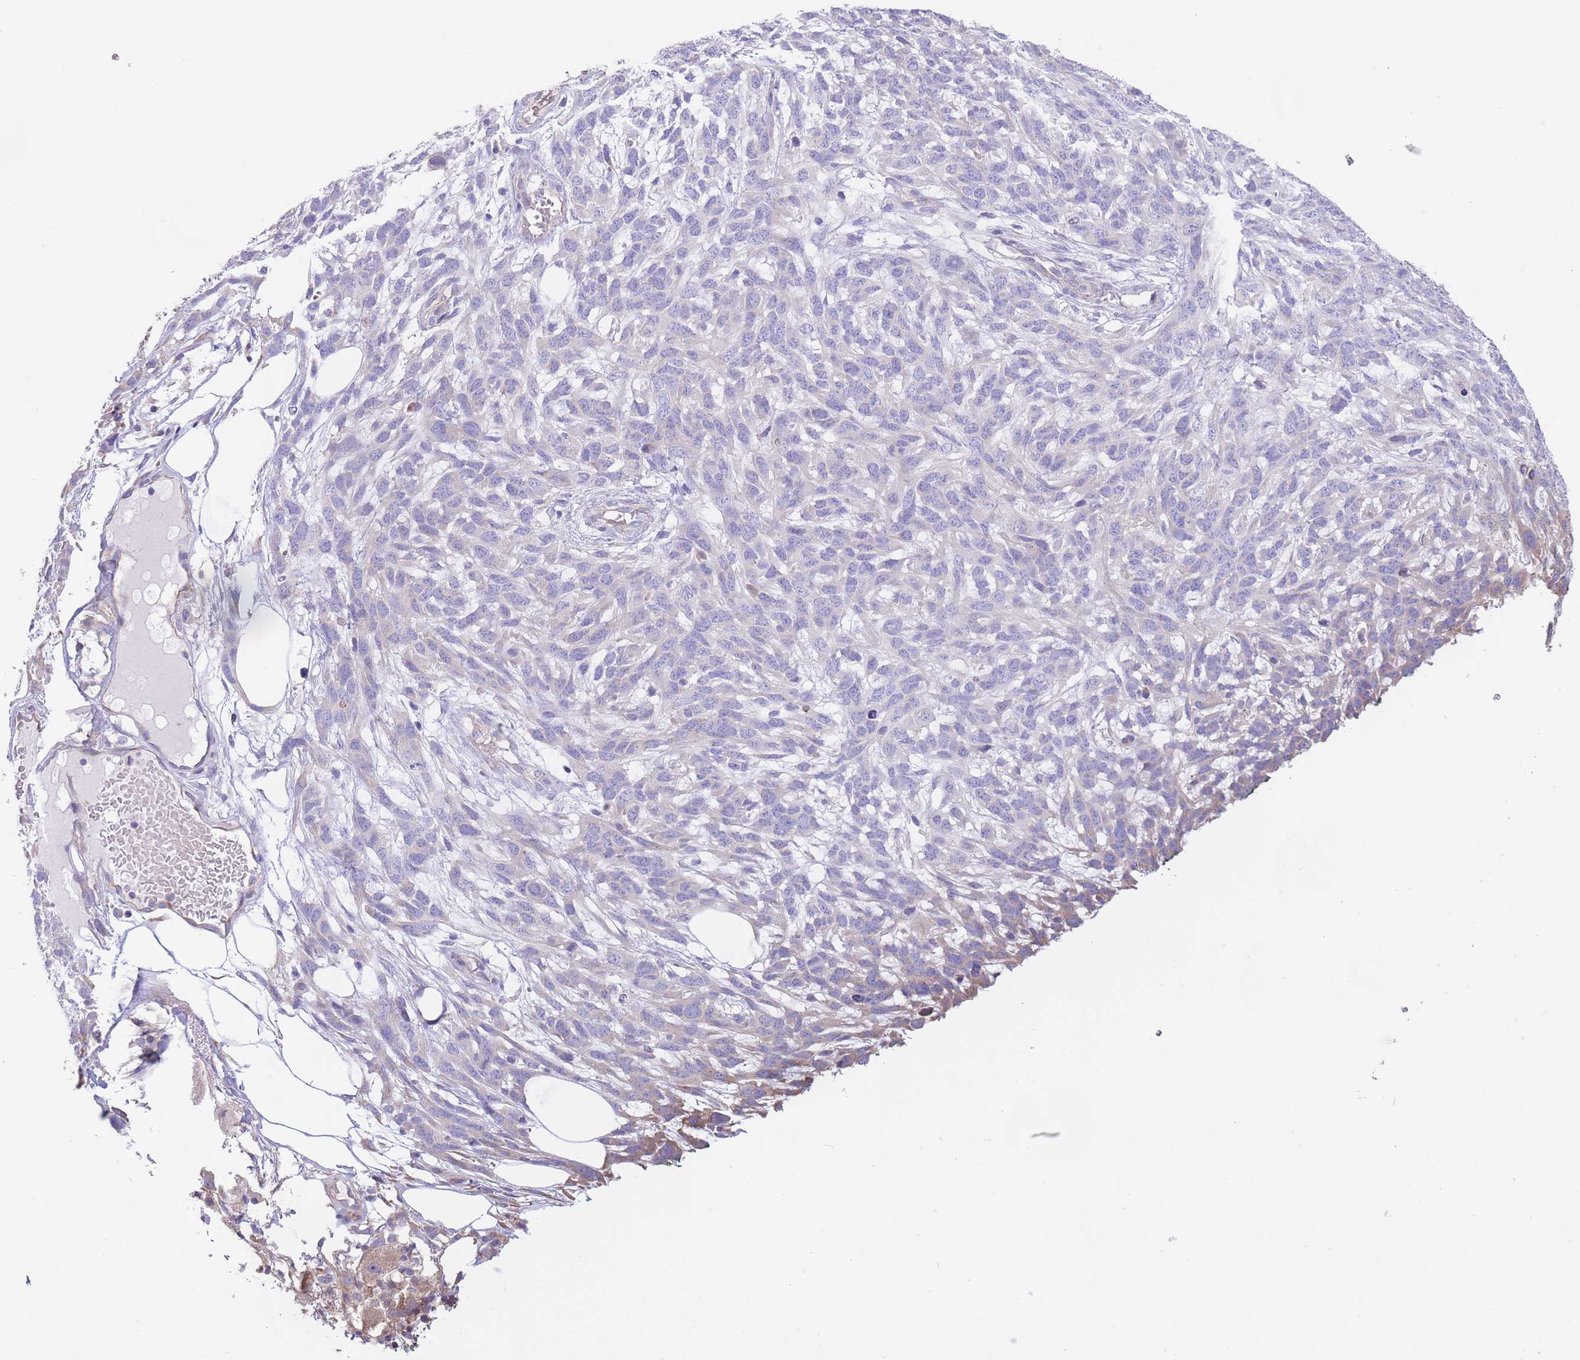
{"staining": {"intensity": "negative", "quantity": "none", "location": "none"}, "tissue": "melanoma", "cell_type": "Tumor cells", "image_type": "cancer", "snomed": [{"axis": "morphology", "description": "Normal morphology"}, {"axis": "morphology", "description": "Malignant melanoma, NOS"}, {"axis": "topography", "description": "Skin"}], "caption": "DAB immunohistochemical staining of human malignant melanoma shows no significant positivity in tumor cells.", "gene": "ALS2CL", "patient": {"sex": "female", "age": 72}}